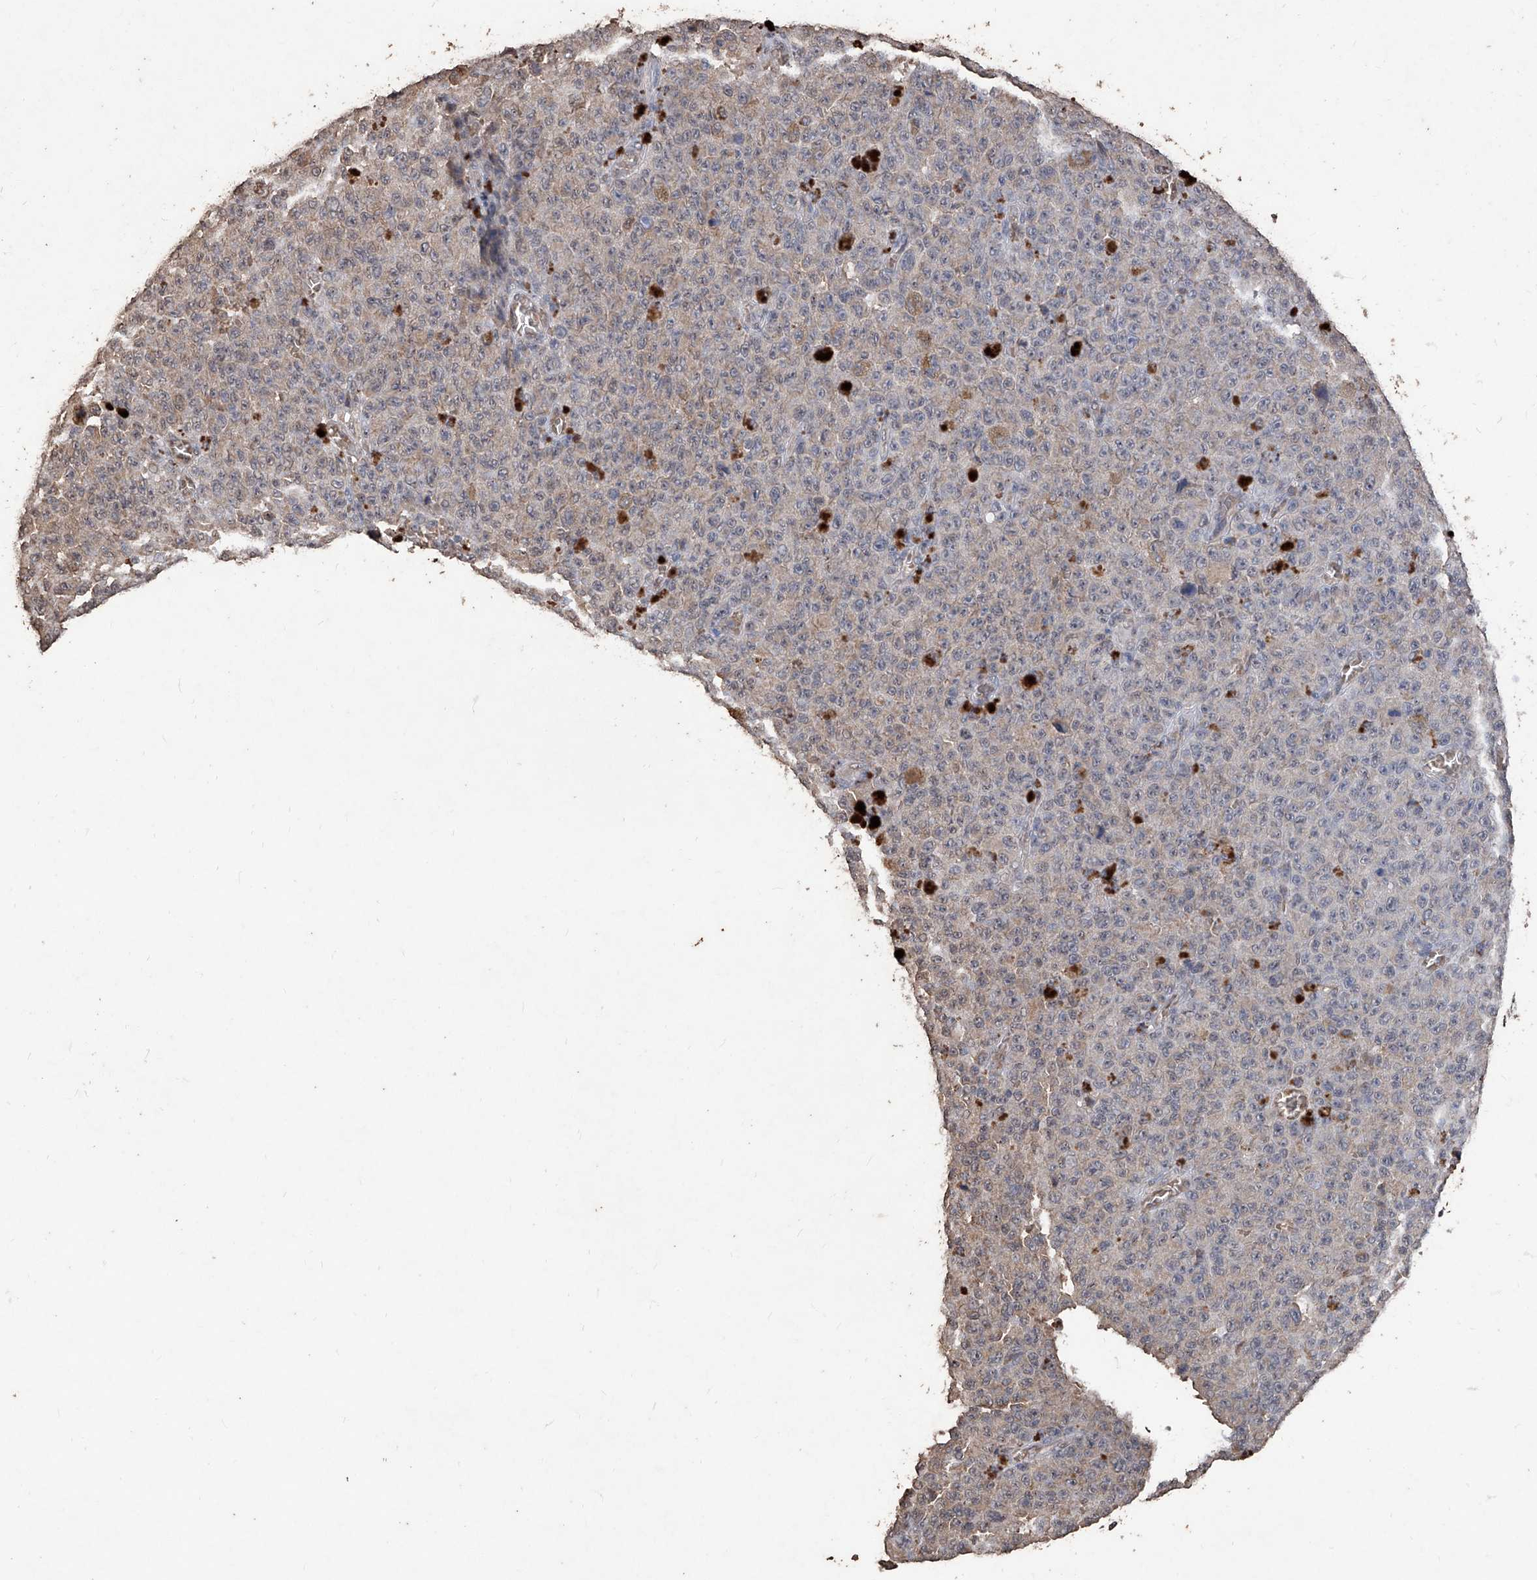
{"staining": {"intensity": "negative", "quantity": "none", "location": "none"}, "tissue": "melanoma", "cell_type": "Tumor cells", "image_type": "cancer", "snomed": [{"axis": "morphology", "description": "Malignant melanoma, NOS"}, {"axis": "topography", "description": "Skin"}], "caption": "Immunohistochemical staining of melanoma displays no significant positivity in tumor cells.", "gene": "EML1", "patient": {"sex": "female", "age": 82}}